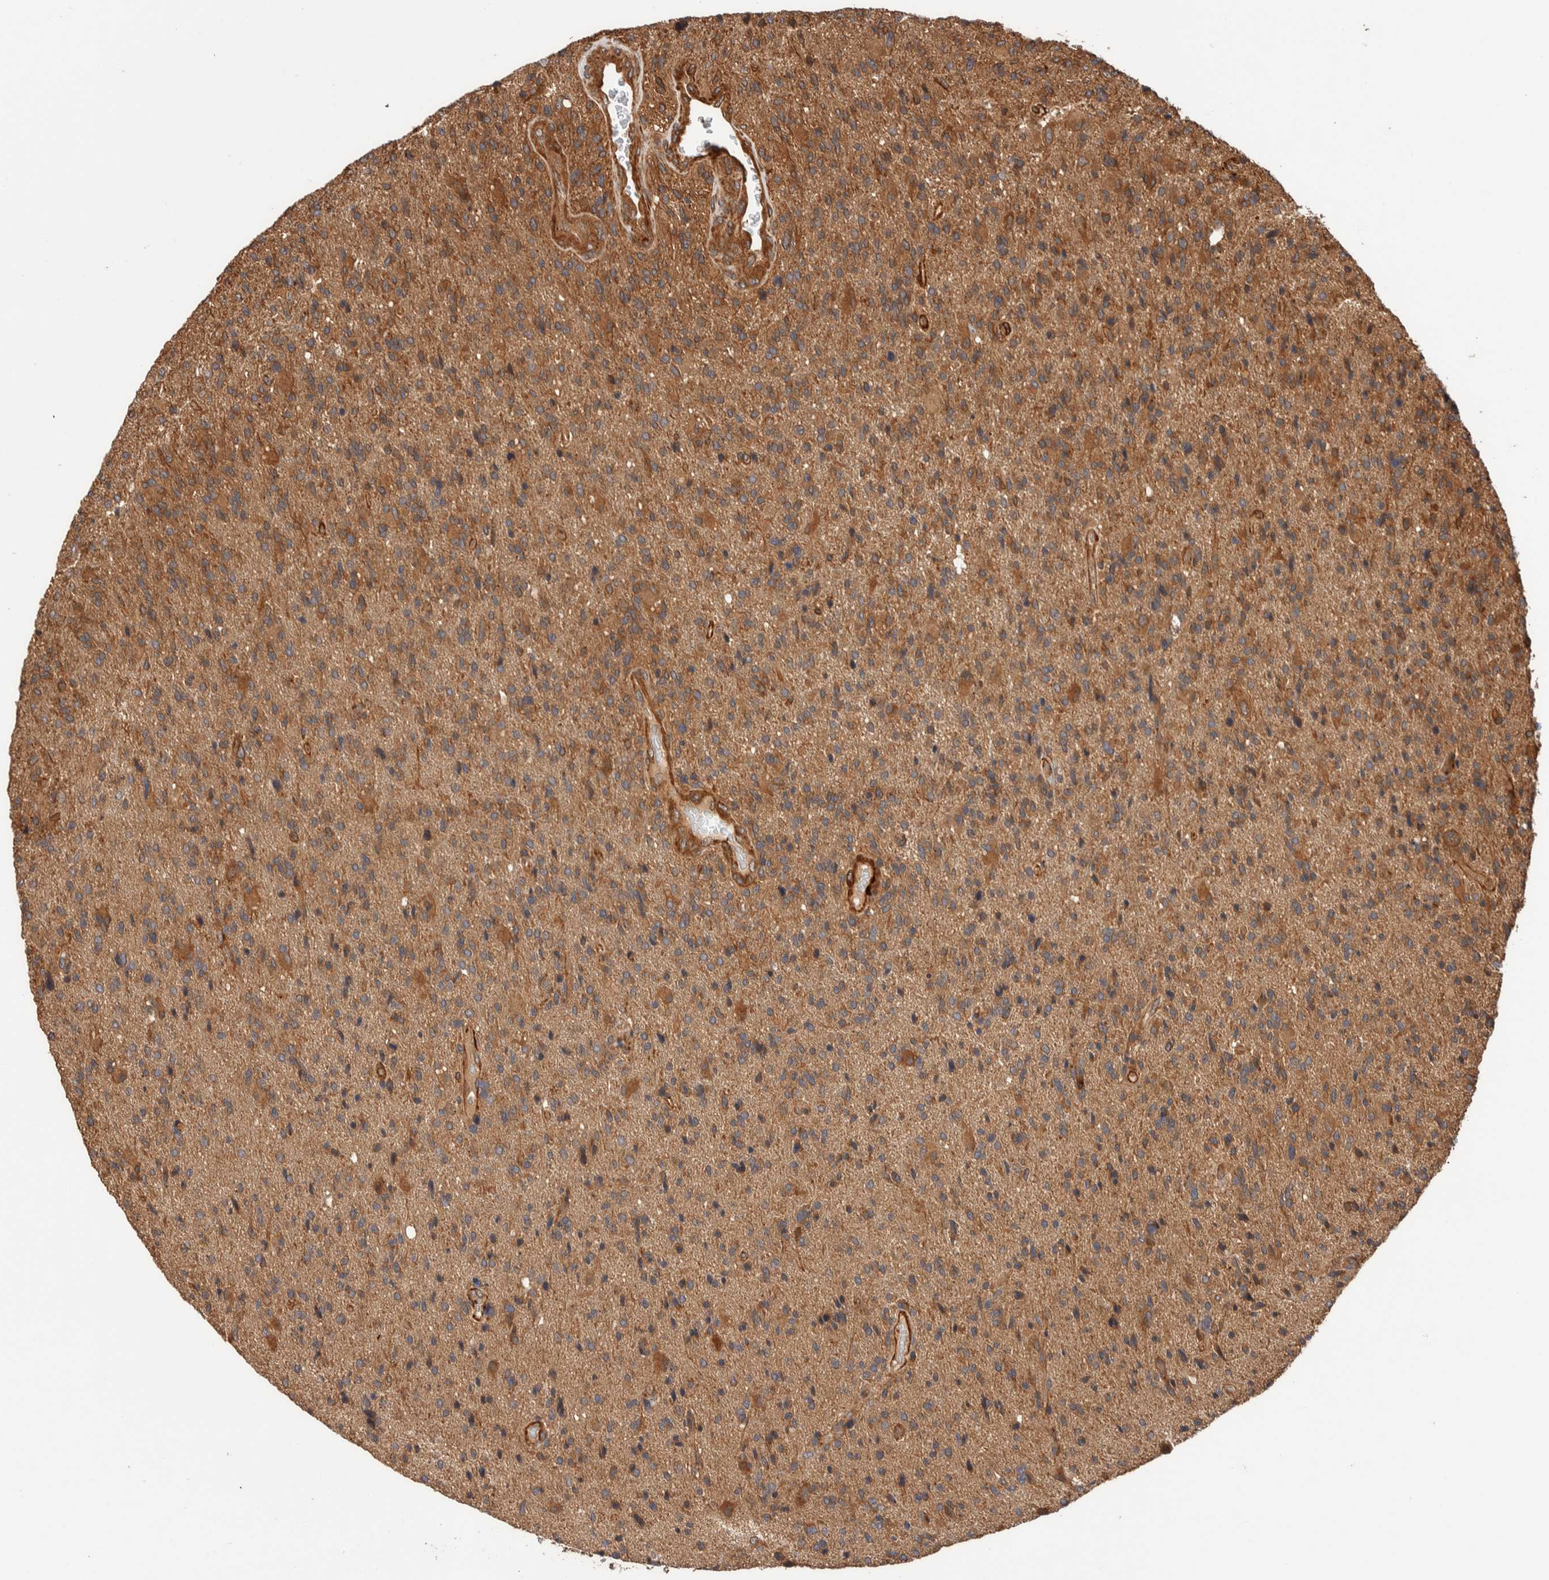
{"staining": {"intensity": "moderate", "quantity": "25%-75%", "location": "cytoplasmic/membranous"}, "tissue": "glioma", "cell_type": "Tumor cells", "image_type": "cancer", "snomed": [{"axis": "morphology", "description": "Glioma, malignant, High grade"}, {"axis": "topography", "description": "Brain"}], "caption": "Immunohistochemical staining of human glioma reveals medium levels of moderate cytoplasmic/membranous expression in about 25%-75% of tumor cells.", "gene": "SYNRG", "patient": {"sex": "male", "age": 72}}